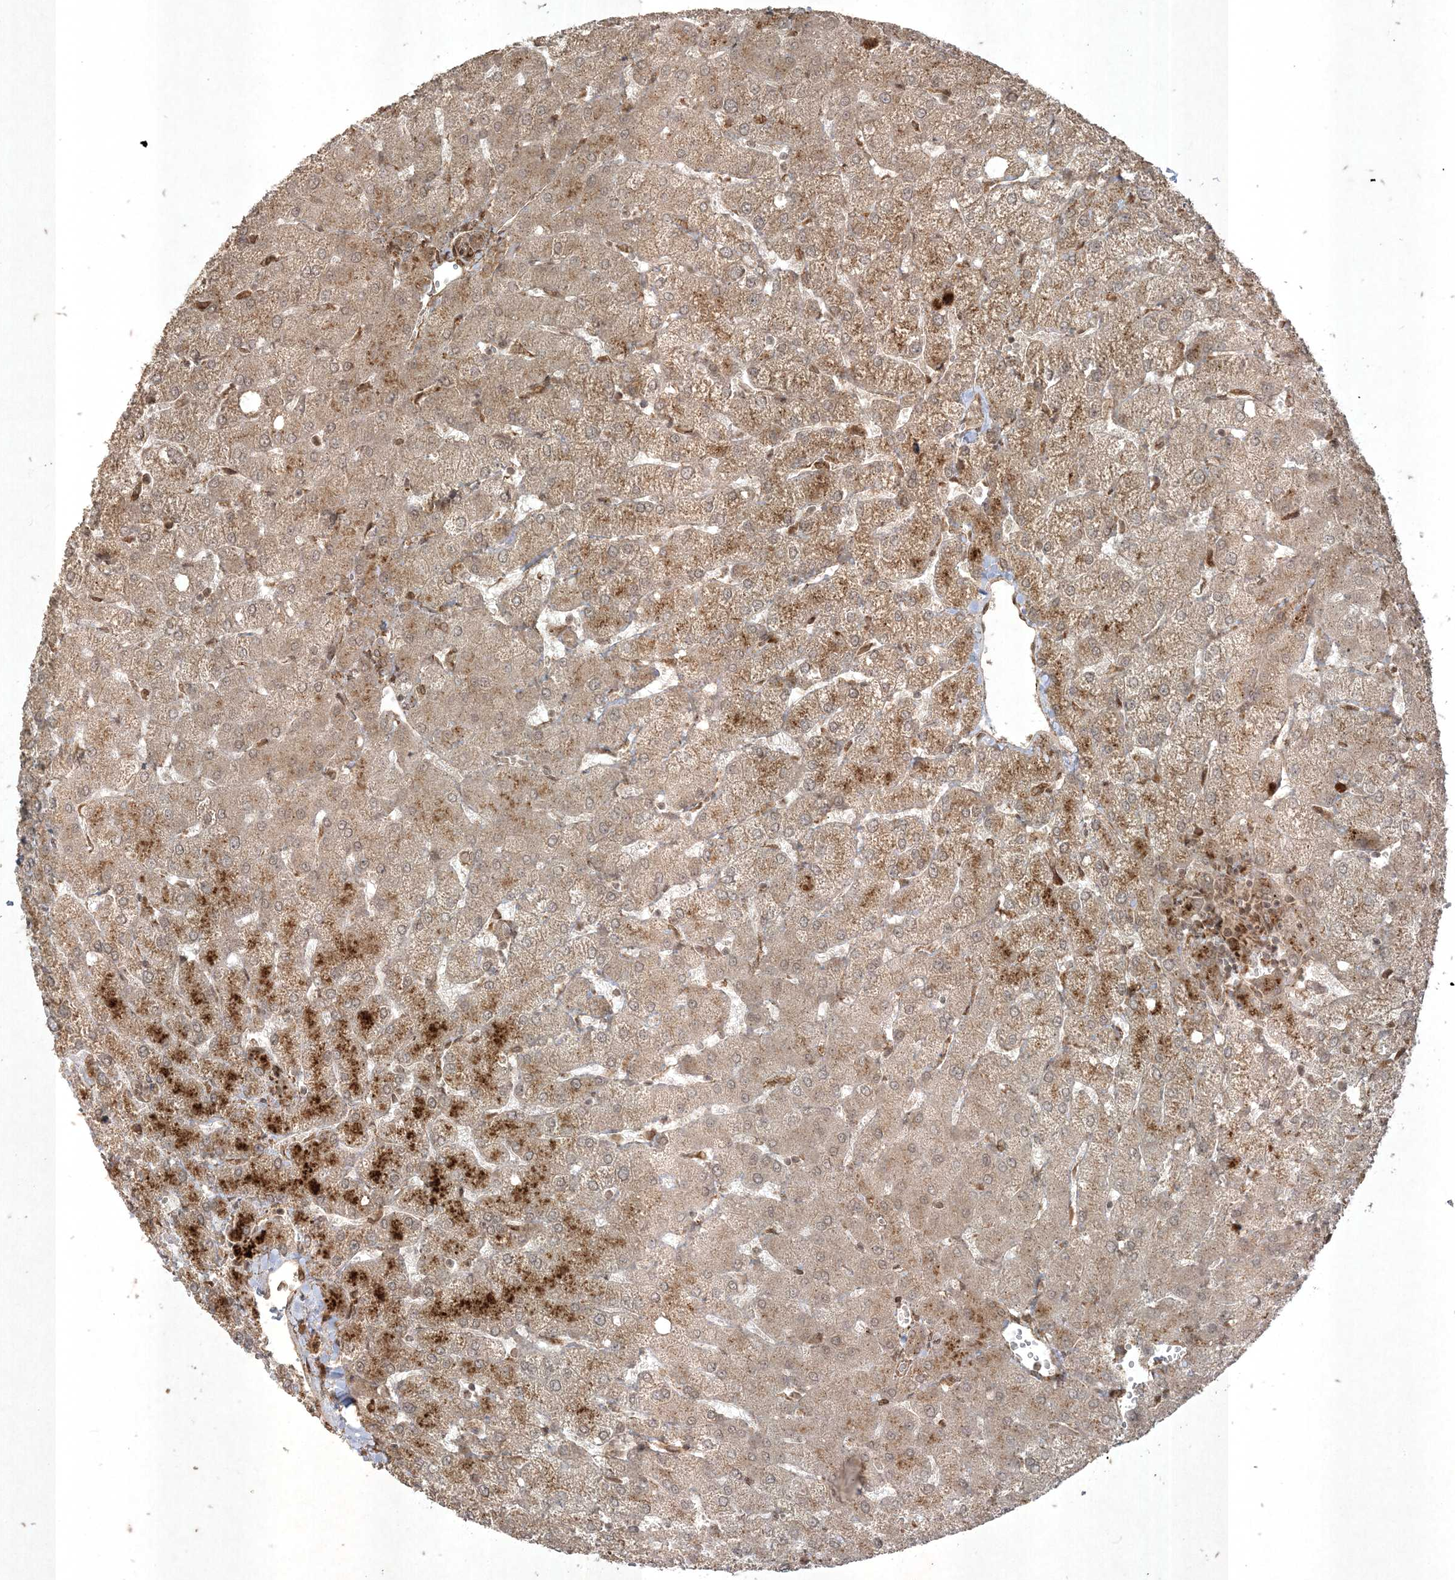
{"staining": {"intensity": "weak", "quantity": ">75%", "location": "cytoplasmic/membranous"}, "tissue": "liver", "cell_type": "Cholangiocytes", "image_type": "normal", "snomed": [{"axis": "morphology", "description": "Normal tissue, NOS"}, {"axis": "topography", "description": "Liver"}], "caption": "Protein staining demonstrates weak cytoplasmic/membranous expression in approximately >75% of cholangiocytes in normal liver.", "gene": "RRAS", "patient": {"sex": "female", "age": 54}}